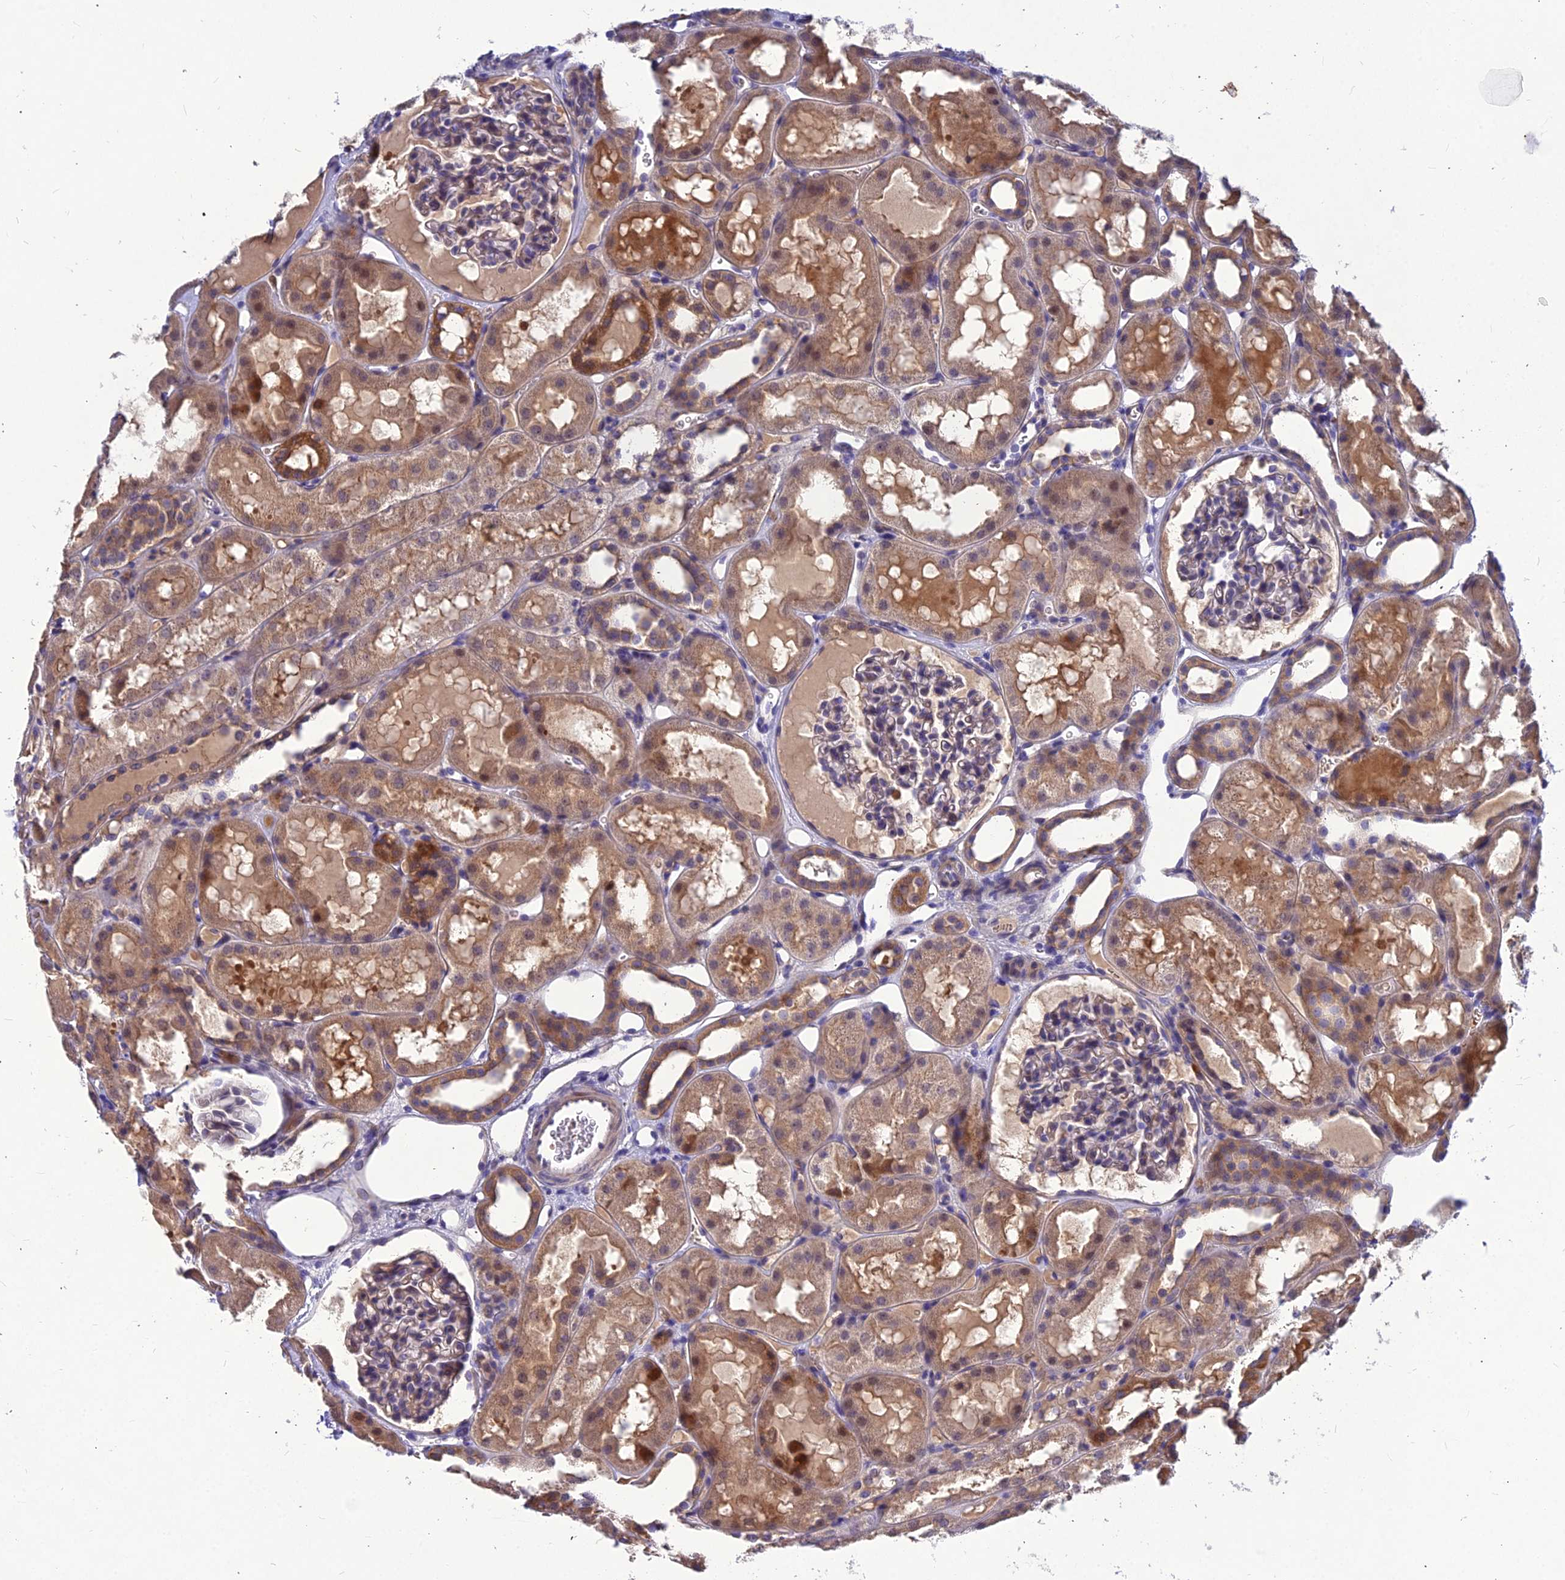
{"staining": {"intensity": "weak", "quantity": "<25%", "location": "cytoplasmic/membranous"}, "tissue": "kidney", "cell_type": "Cells in glomeruli", "image_type": "normal", "snomed": [{"axis": "morphology", "description": "Normal tissue, NOS"}, {"axis": "topography", "description": "Kidney"}, {"axis": "topography", "description": "Urinary bladder"}], "caption": "Immunohistochemistry (IHC) of benign human kidney demonstrates no staining in cells in glomeruli.", "gene": "DMRTA1", "patient": {"sex": "male", "age": 16}}